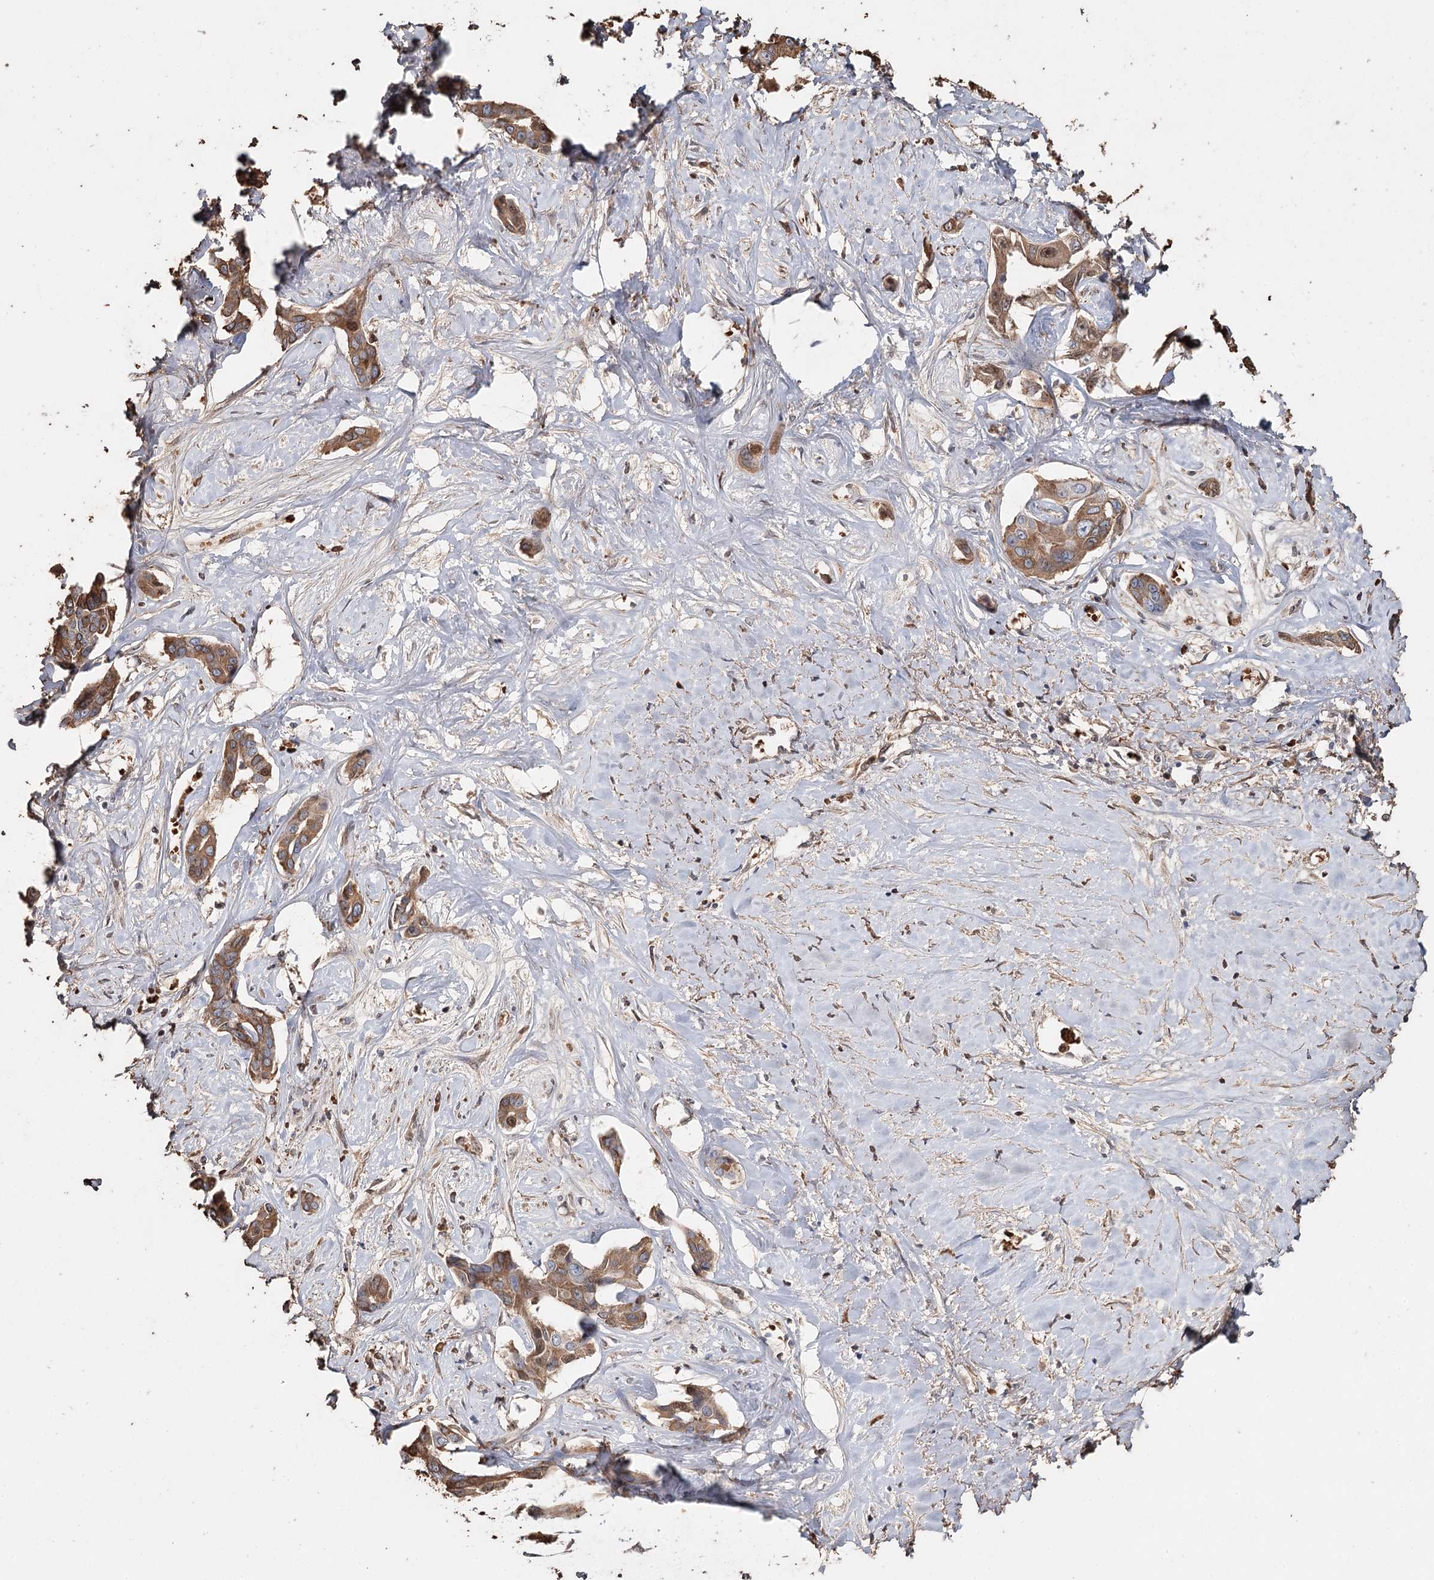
{"staining": {"intensity": "moderate", "quantity": ">75%", "location": "cytoplasmic/membranous"}, "tissue": "liver cancer", "cell_type": "Tumor cells", "image_type": "cancer", "snomed": [{"axis": "morphology", "description": "Cholangiocarcinoma"}, {"axis": "topography", "description": "Liver"}], "caption": "Immunohistochemistry (IHC) (DAB (3,3'-diaminobenzidine)) staining of human liver cholangiocarcinoma shows moderate cytoplasmic/membranous protein positivity in about >75% of tumor cells.", "gene": "SYVN1", "patient": {"sex": "male", "age": 59}}